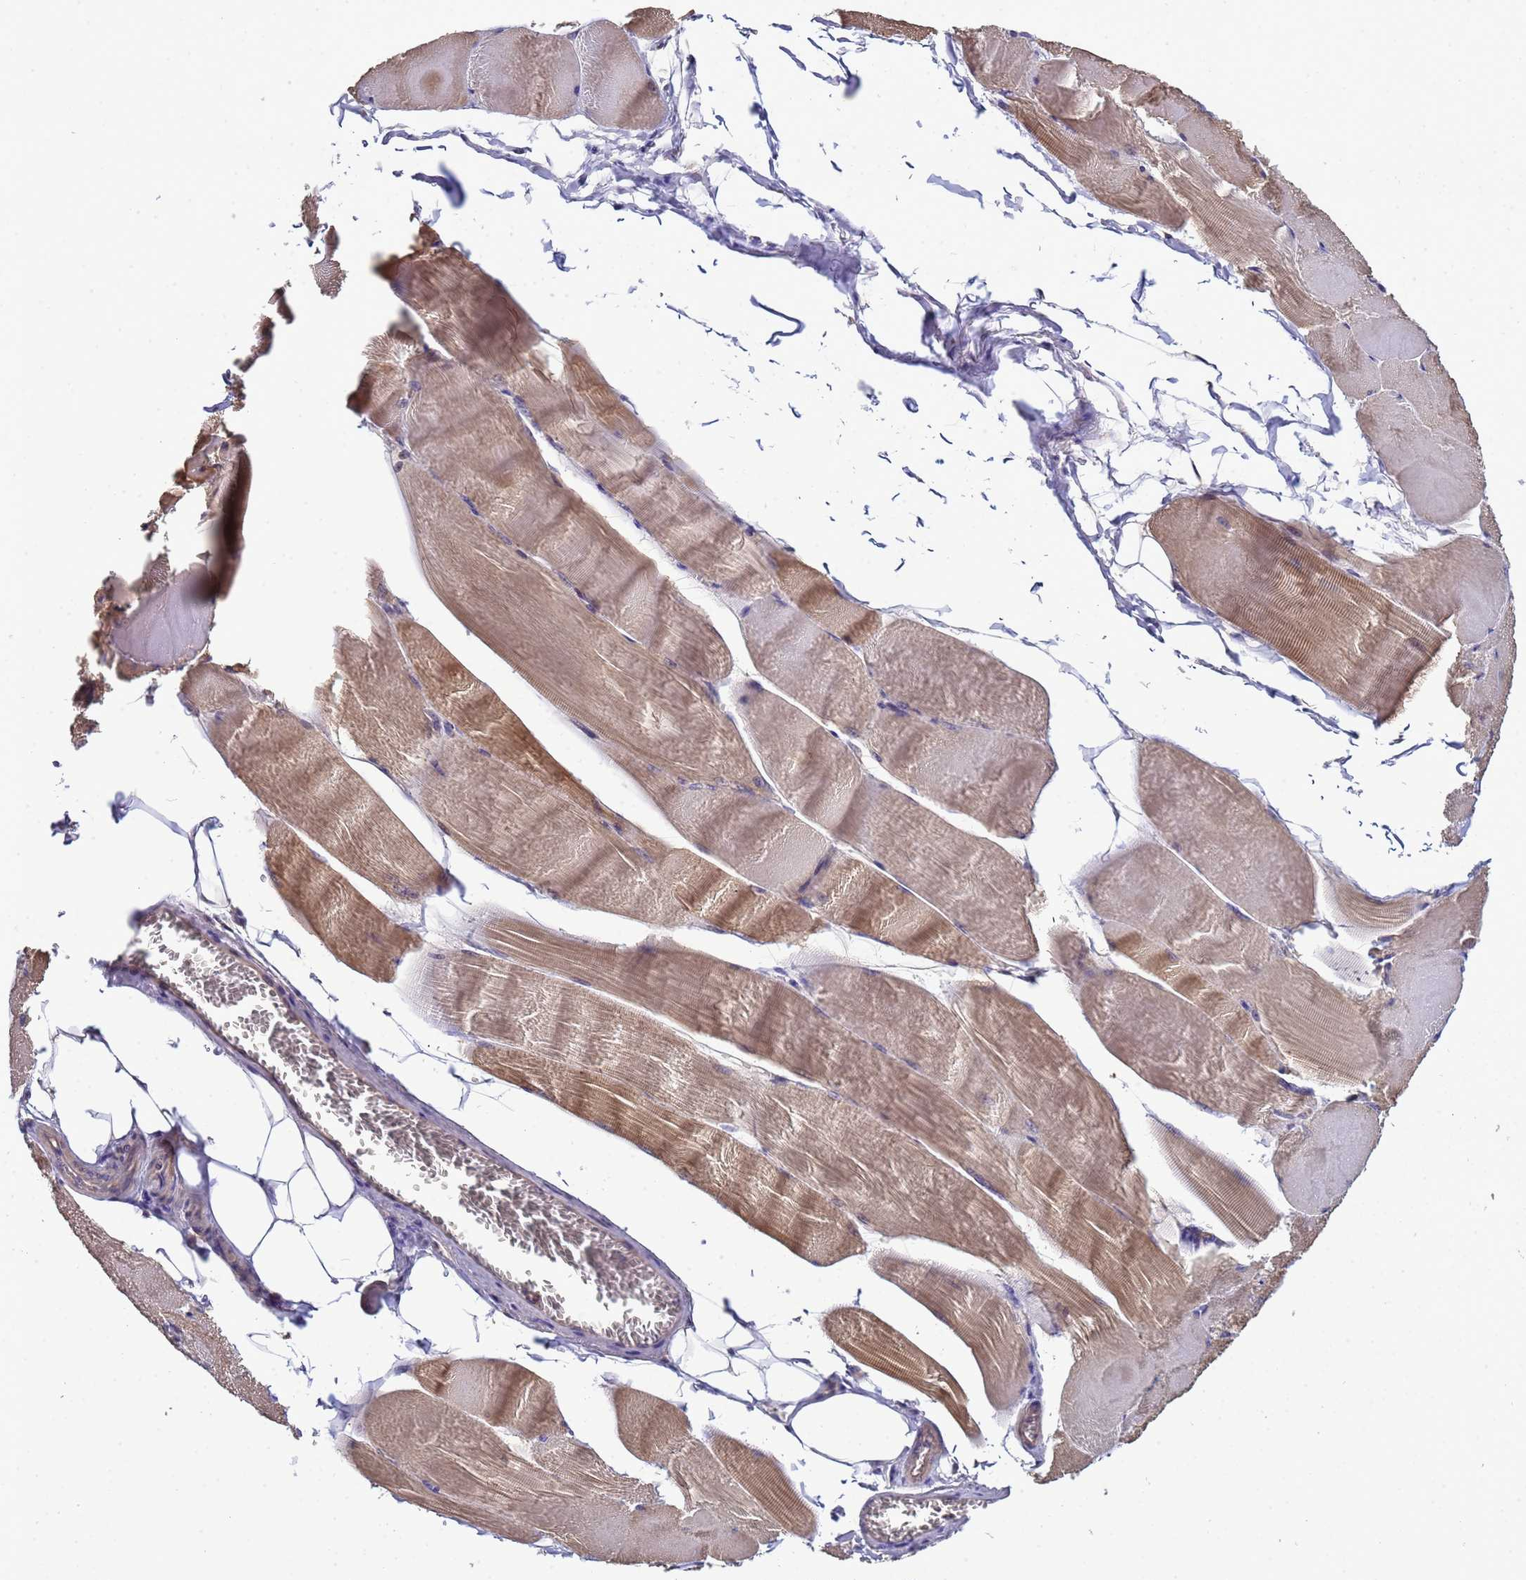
{"staining": {"intensity": "moderate", "quantity": "25%-75%", "location": "cytoplasmic/membranous"}, "tissue": "skeletal muscle", "cell_type": "Myocytes", "image_type": "normal", "snomed": [{"axis": "morphology", "description": "Normal tissue, NOS"}, {"axis": "morphology", "description": "Basal cell carcinoma"}, {"axis": "topography", "description": "Skeletal muscle"}], "caption": "Protein staining of benign skeletal muscle demonstrates moderate cytoplasmic/membranous positivity in about 25%-75% of myocytes. The staining was performed using DAB (3,3'-diaminobenzidine) to visualize the protein expression in brown, while the nuclei were stained in blue with hematoxylin (Magnification: 20x).", "gene": "ELMOD2", "patient": {"sex": "female", "age": 64}}